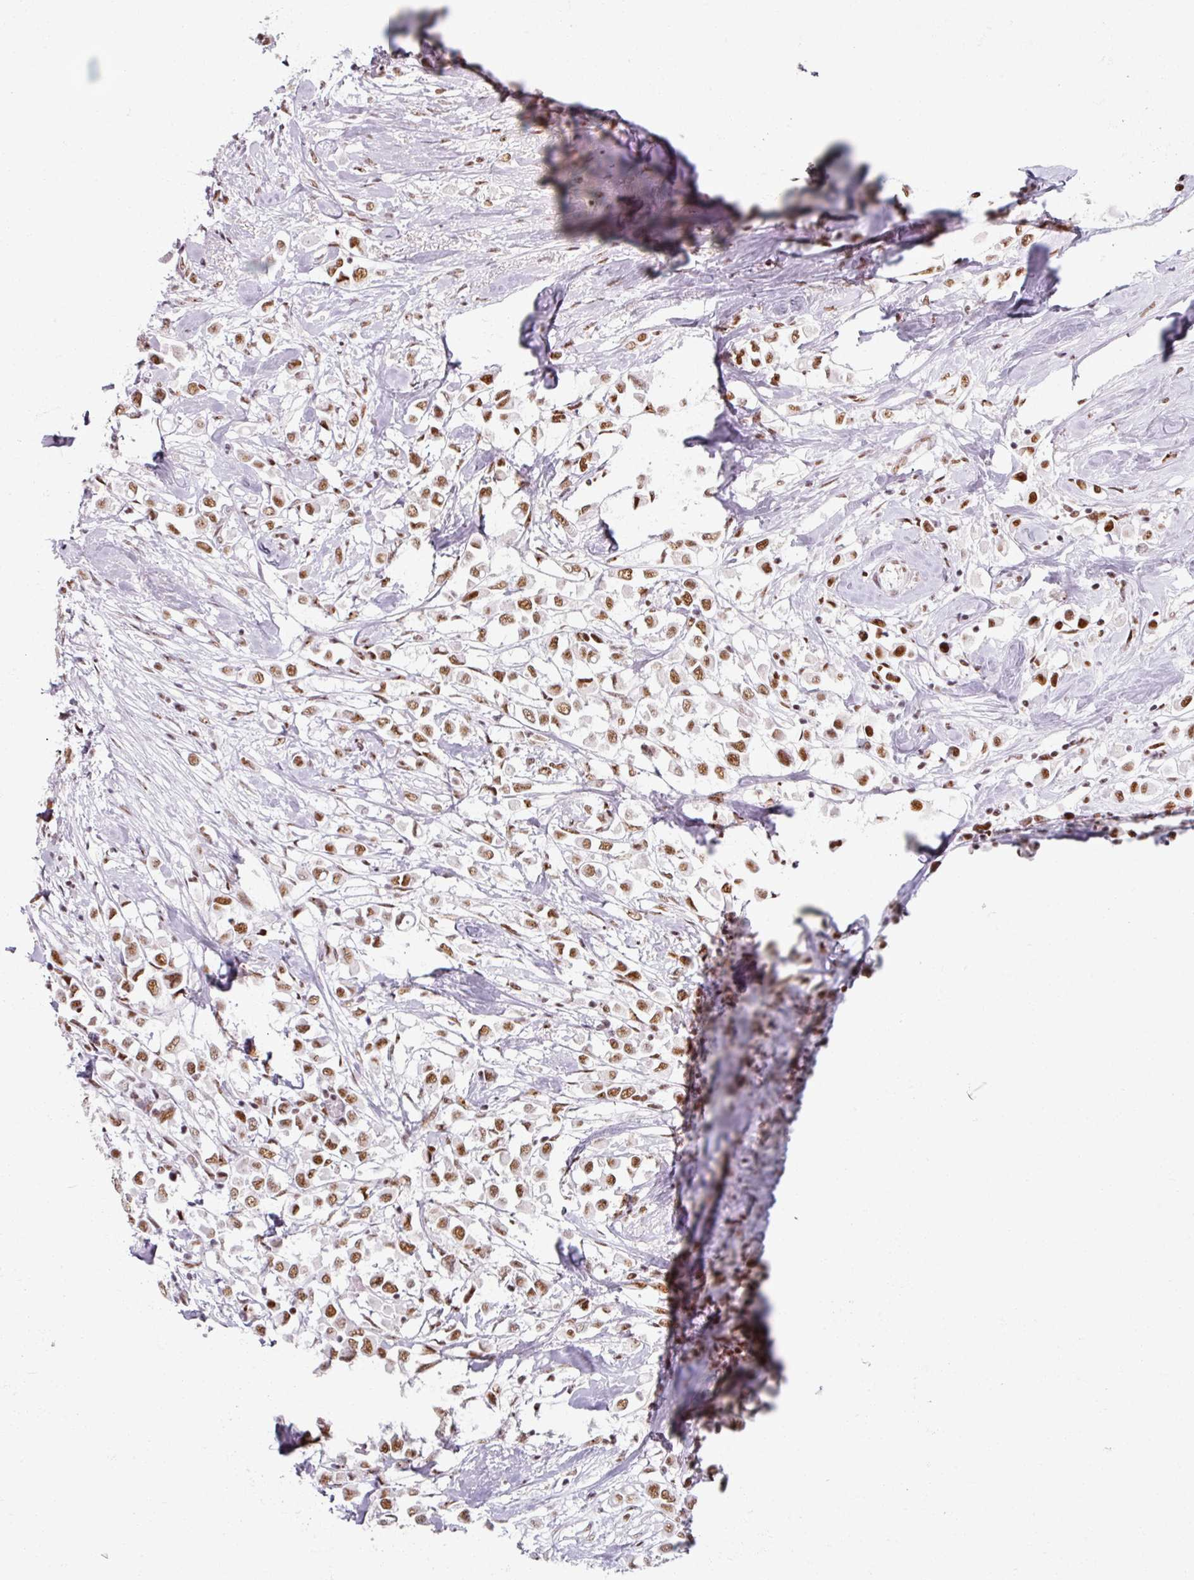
{"staining": {"intensity": "moderate", "quantity": ">75%", "location": "nuclear"}, "tissue": "breast cancer", "cell_type": "Tumor cells", "image_type": "cancer", "snomed": [{"axis": "morphology", "description": "Duct carcinoma"}, {"axis": "topography", "description": "Breast"}], "caption": "Protein expression analysis of human breast cancer (infiltrating ductal carcinoma) reveals moderate nuclear staining in about >75% of tumor cells. The staining was performed using DAB (3,3'-diaminobenzidine), with brown indicating positive protein expression. Nuclei are stained blue with hematoxylin.", "gene": "ADAR", "patient": {"sex": "female", "age": 61}}